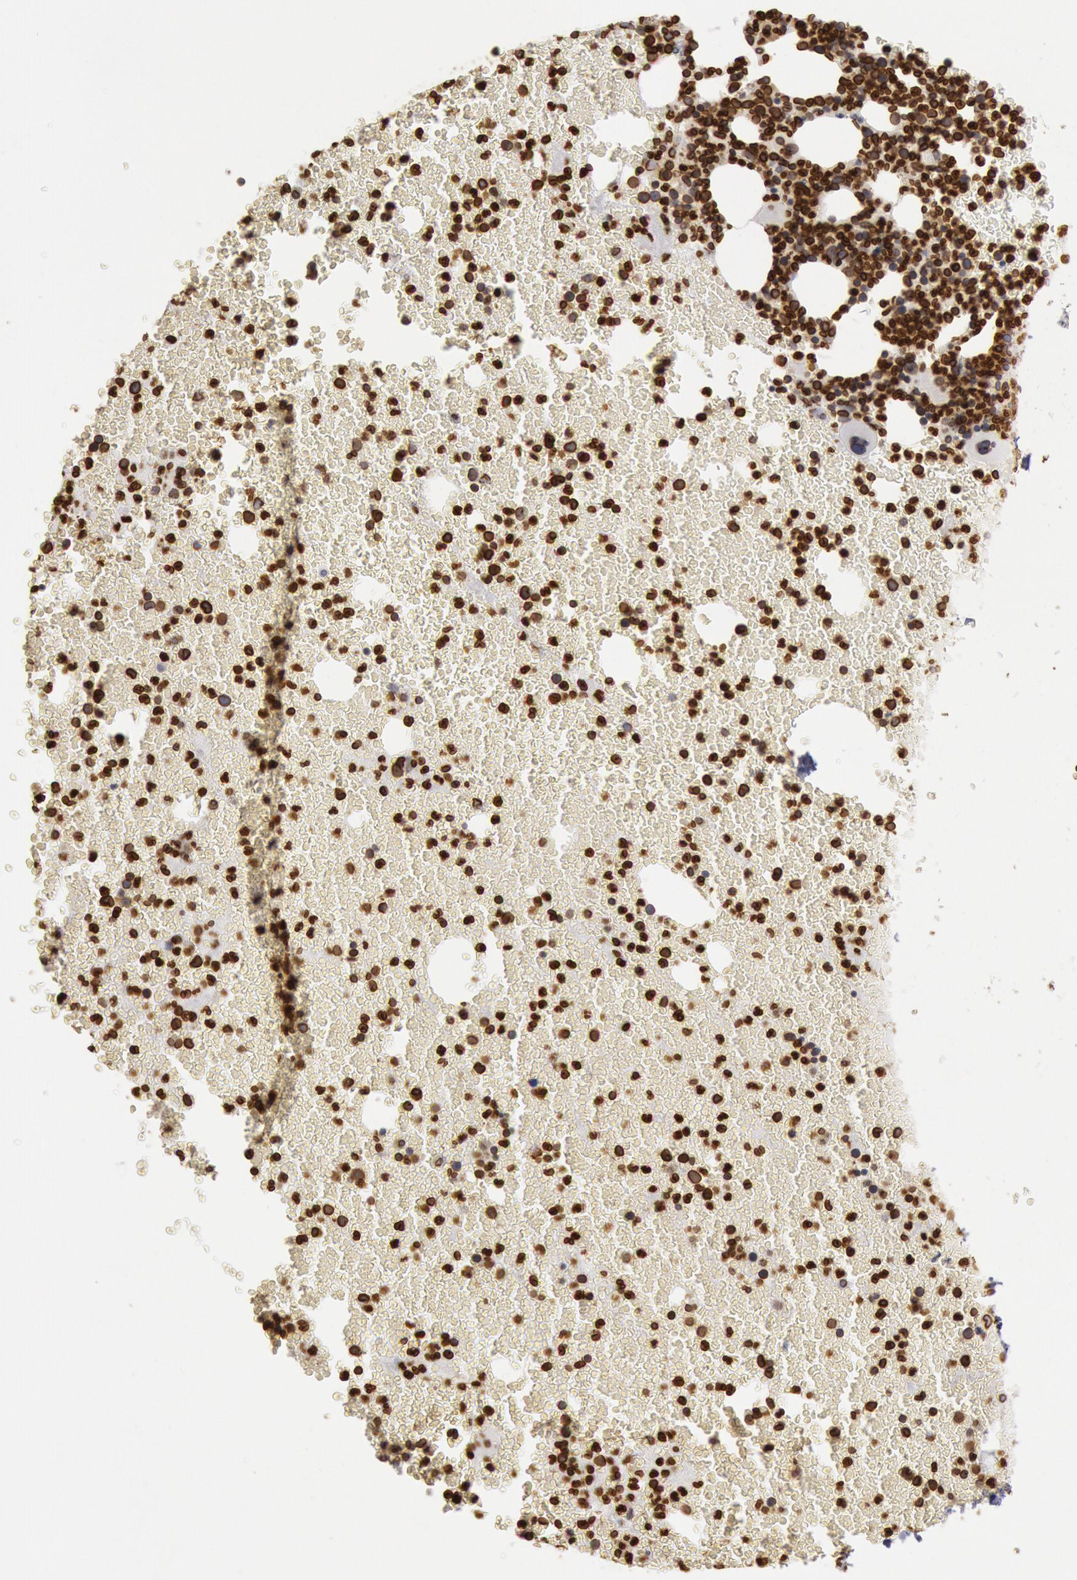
{"staining": {"intensity": "strong", "quantity": ">75%", "location": "nuclear"}, "tissue": "bone marrow", "cell_type": "Hematopoietic cells", "image_type": "normal", "snomed": [{"axis": "morphology", "description": "Normal tissue, NOS"}, {"axis": "topography", "description": "Bone marrow"}], "caption": "Immunohistochemical staining of unremarkable bone marrow demonstrates high levels of strong nuclear positivity in about >75% of hematopoietic cells. Nuclei are stained in blue.", "gene": "SUN2", "patient": {"sex": "female", "age": 53}}